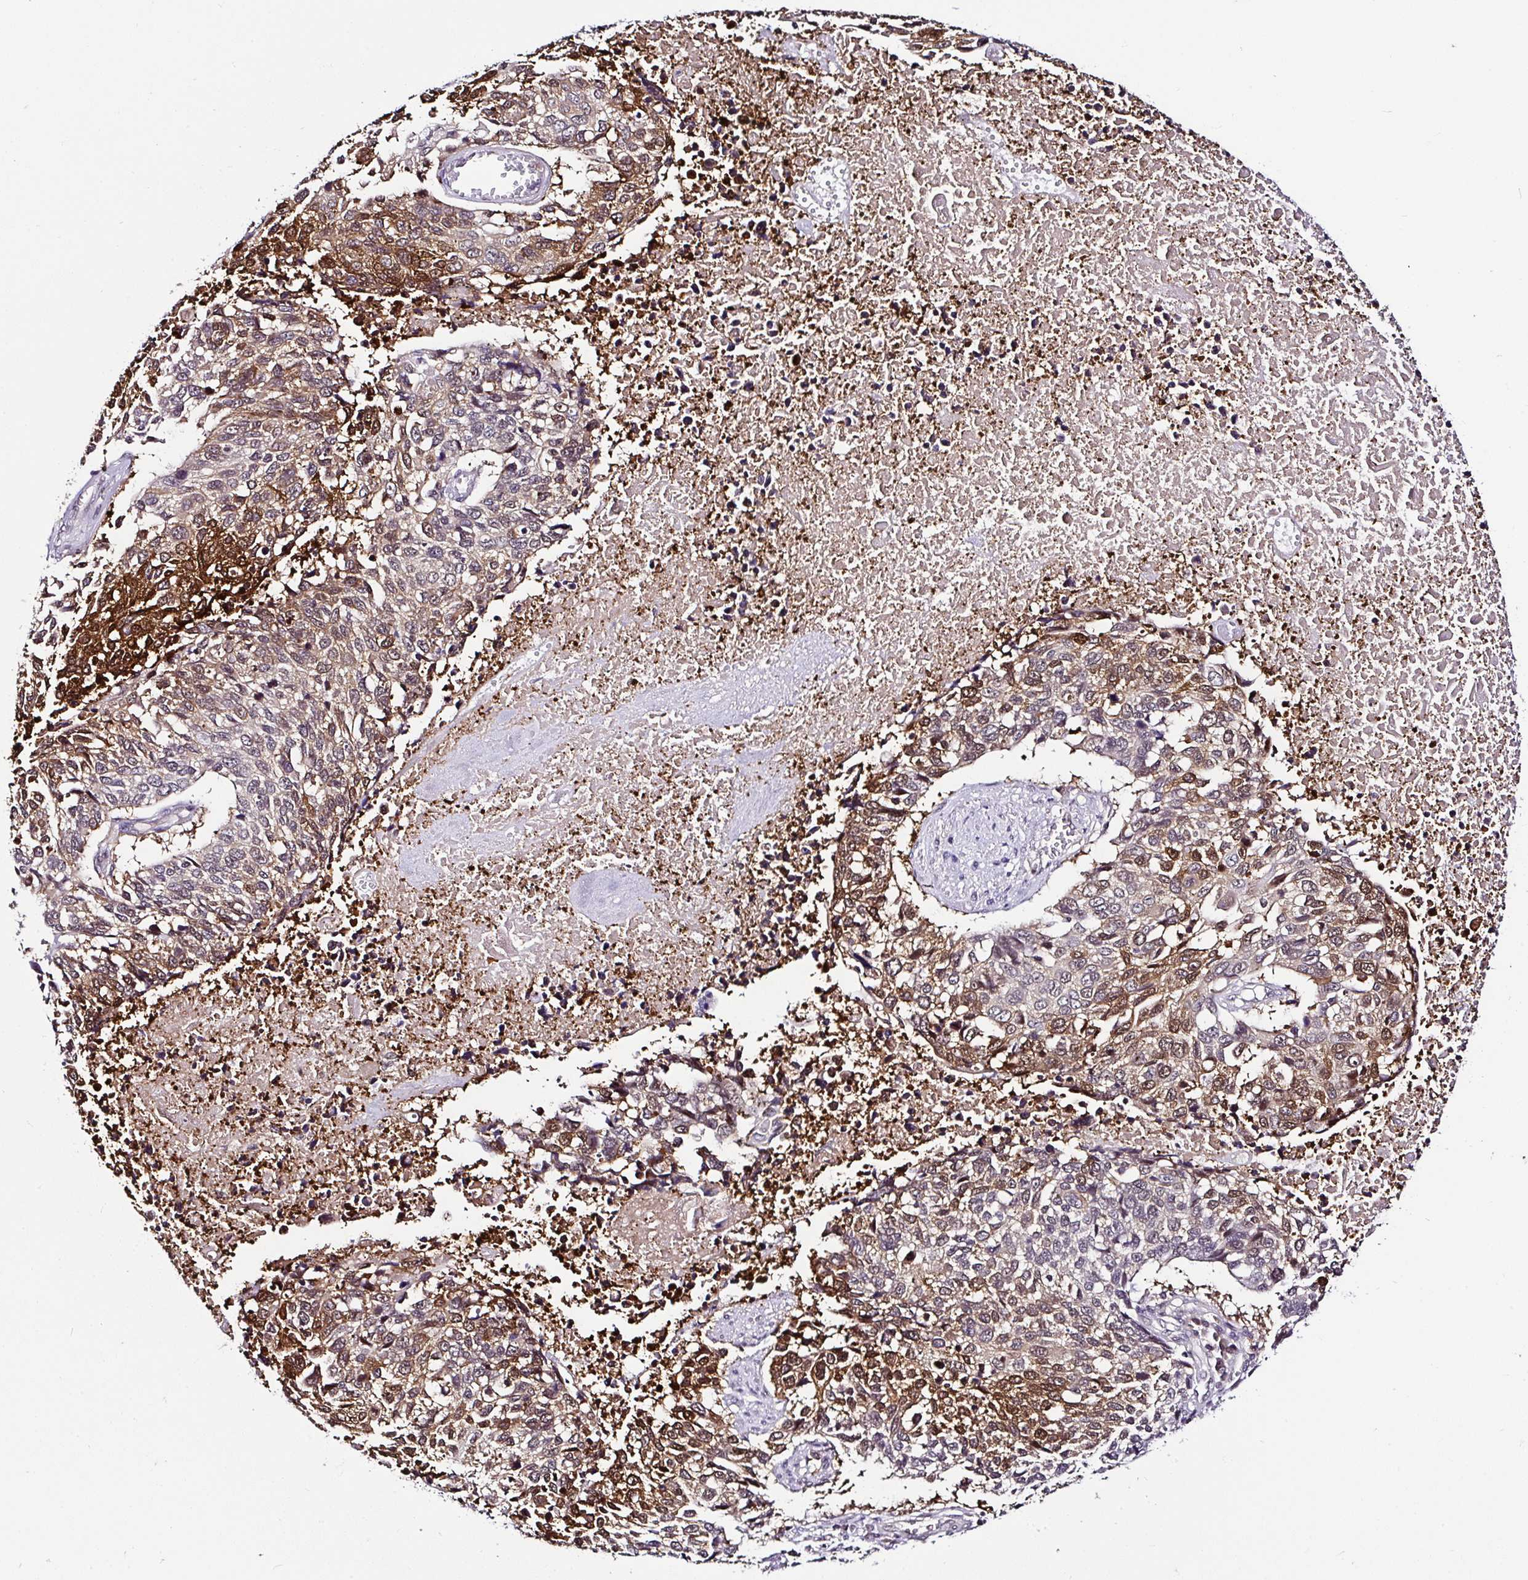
{"staining": {"intensity": "moderate", "quantity": "25%-75%", "location": "cytoplasmic/membranous,nuclear"}, "tissue": "lung cancer", "cell_type": "Tumor cells", "image_type": "cancer", "snomed": [{"axis": "morphology", "description": "Squamous cell carcinoma, NOS"}, {"axis": "topography", "description": "Lung"}], "caption": "Protein expression analysis of lung cancer demonstrates moderate cytoplasmic/membranous and nuclear staining in about 25%-75% of tumor cells.", "gene": "PIN4", "patient": {"sex": "male", "age": 62}}